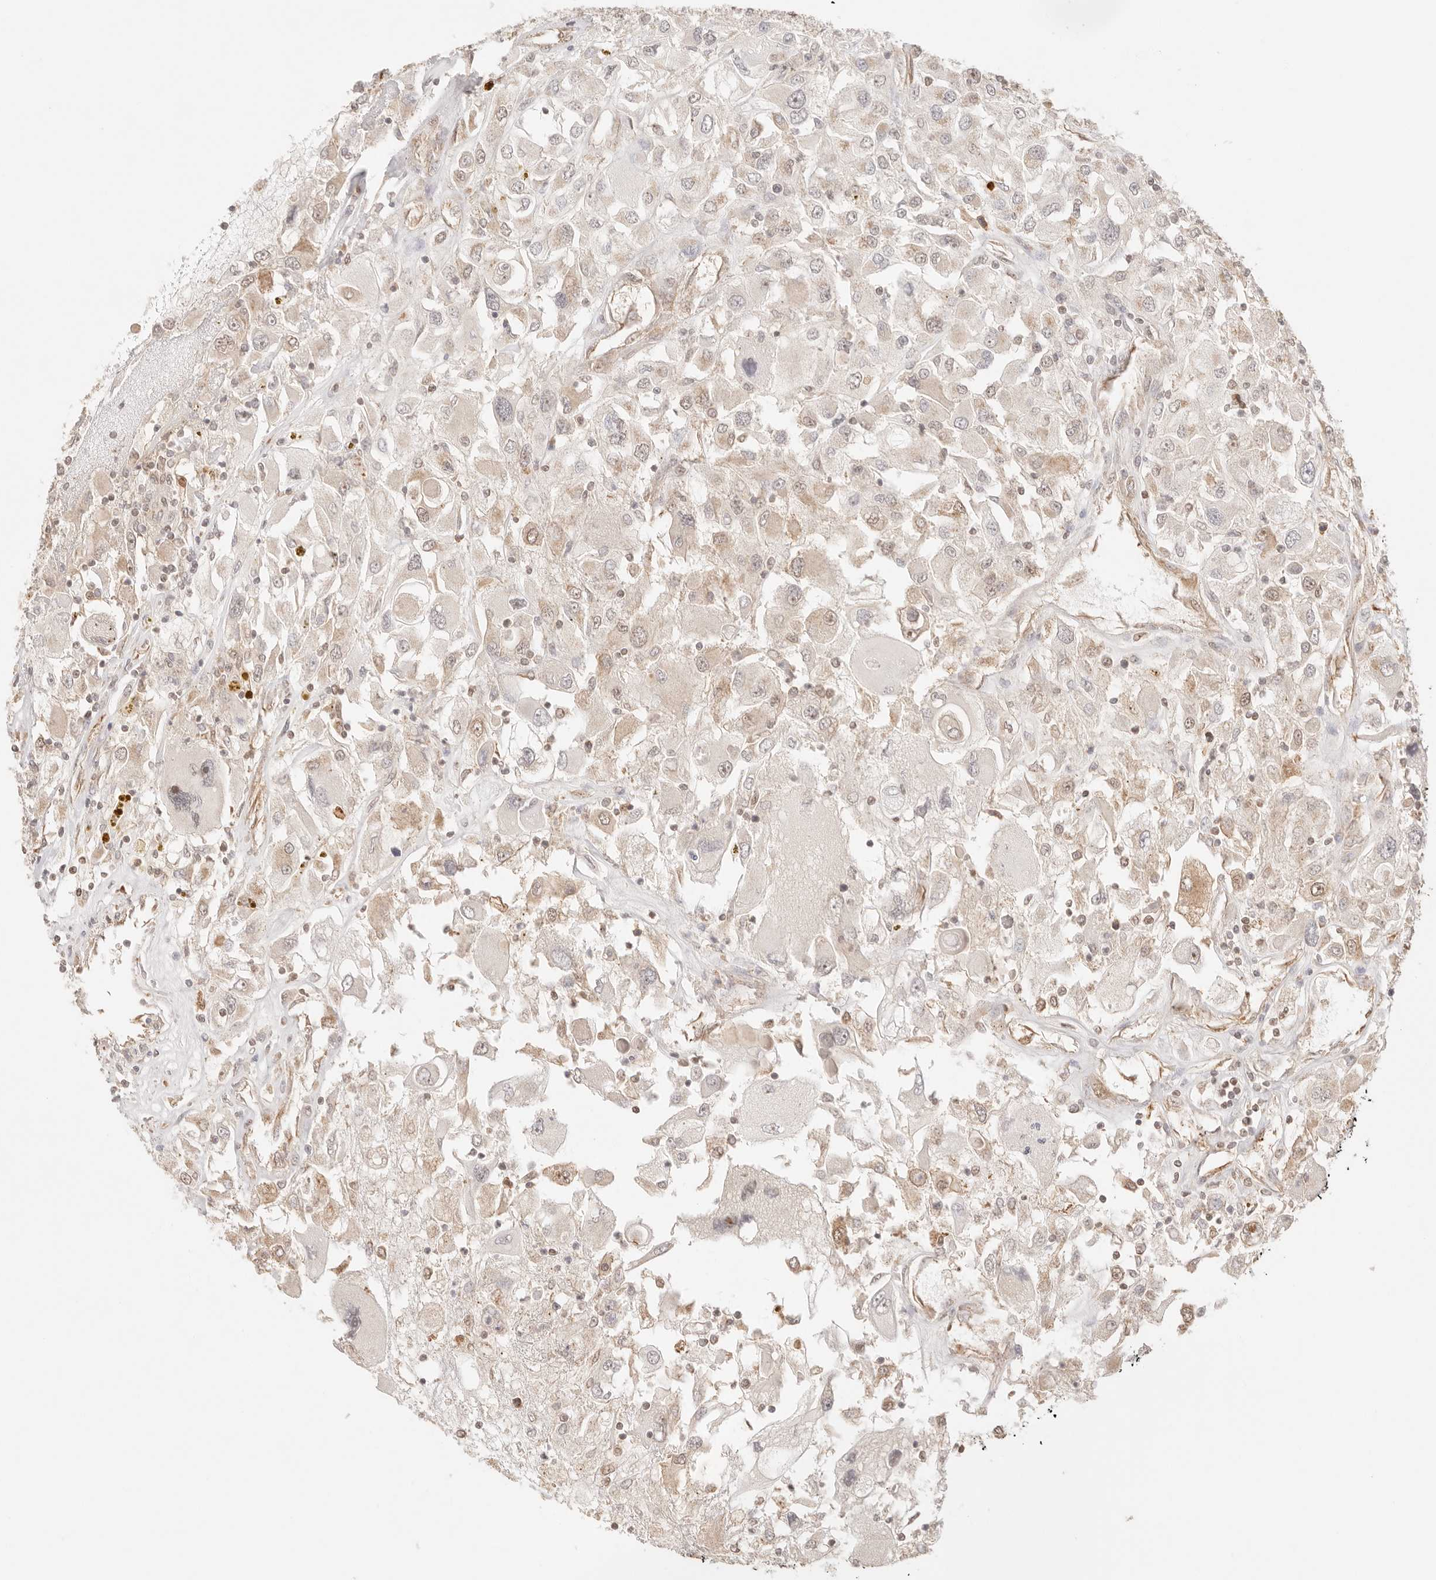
{"staining": {"intensity": "weak", "quantity": "25%-75%", "location": "cytoplasmic/membranous,nuclear"}, "tissue": "renal cancer", "cell_type": "Tumor cells", "image_type": "cancer", "snomed": [{"axis": "morphology", "description": "Adenocarcinoma, NOS"}, {"axis": "topography", "description": "Kidney"}], "caption": "The immunohistochemical stain highlights weak cytoplasmic/membranous and nuclear expression in tumor cells of renal adenocarcinoma tissue.", "gene": "IL1R2", "patient": {"sex": "female", "age": 52}}